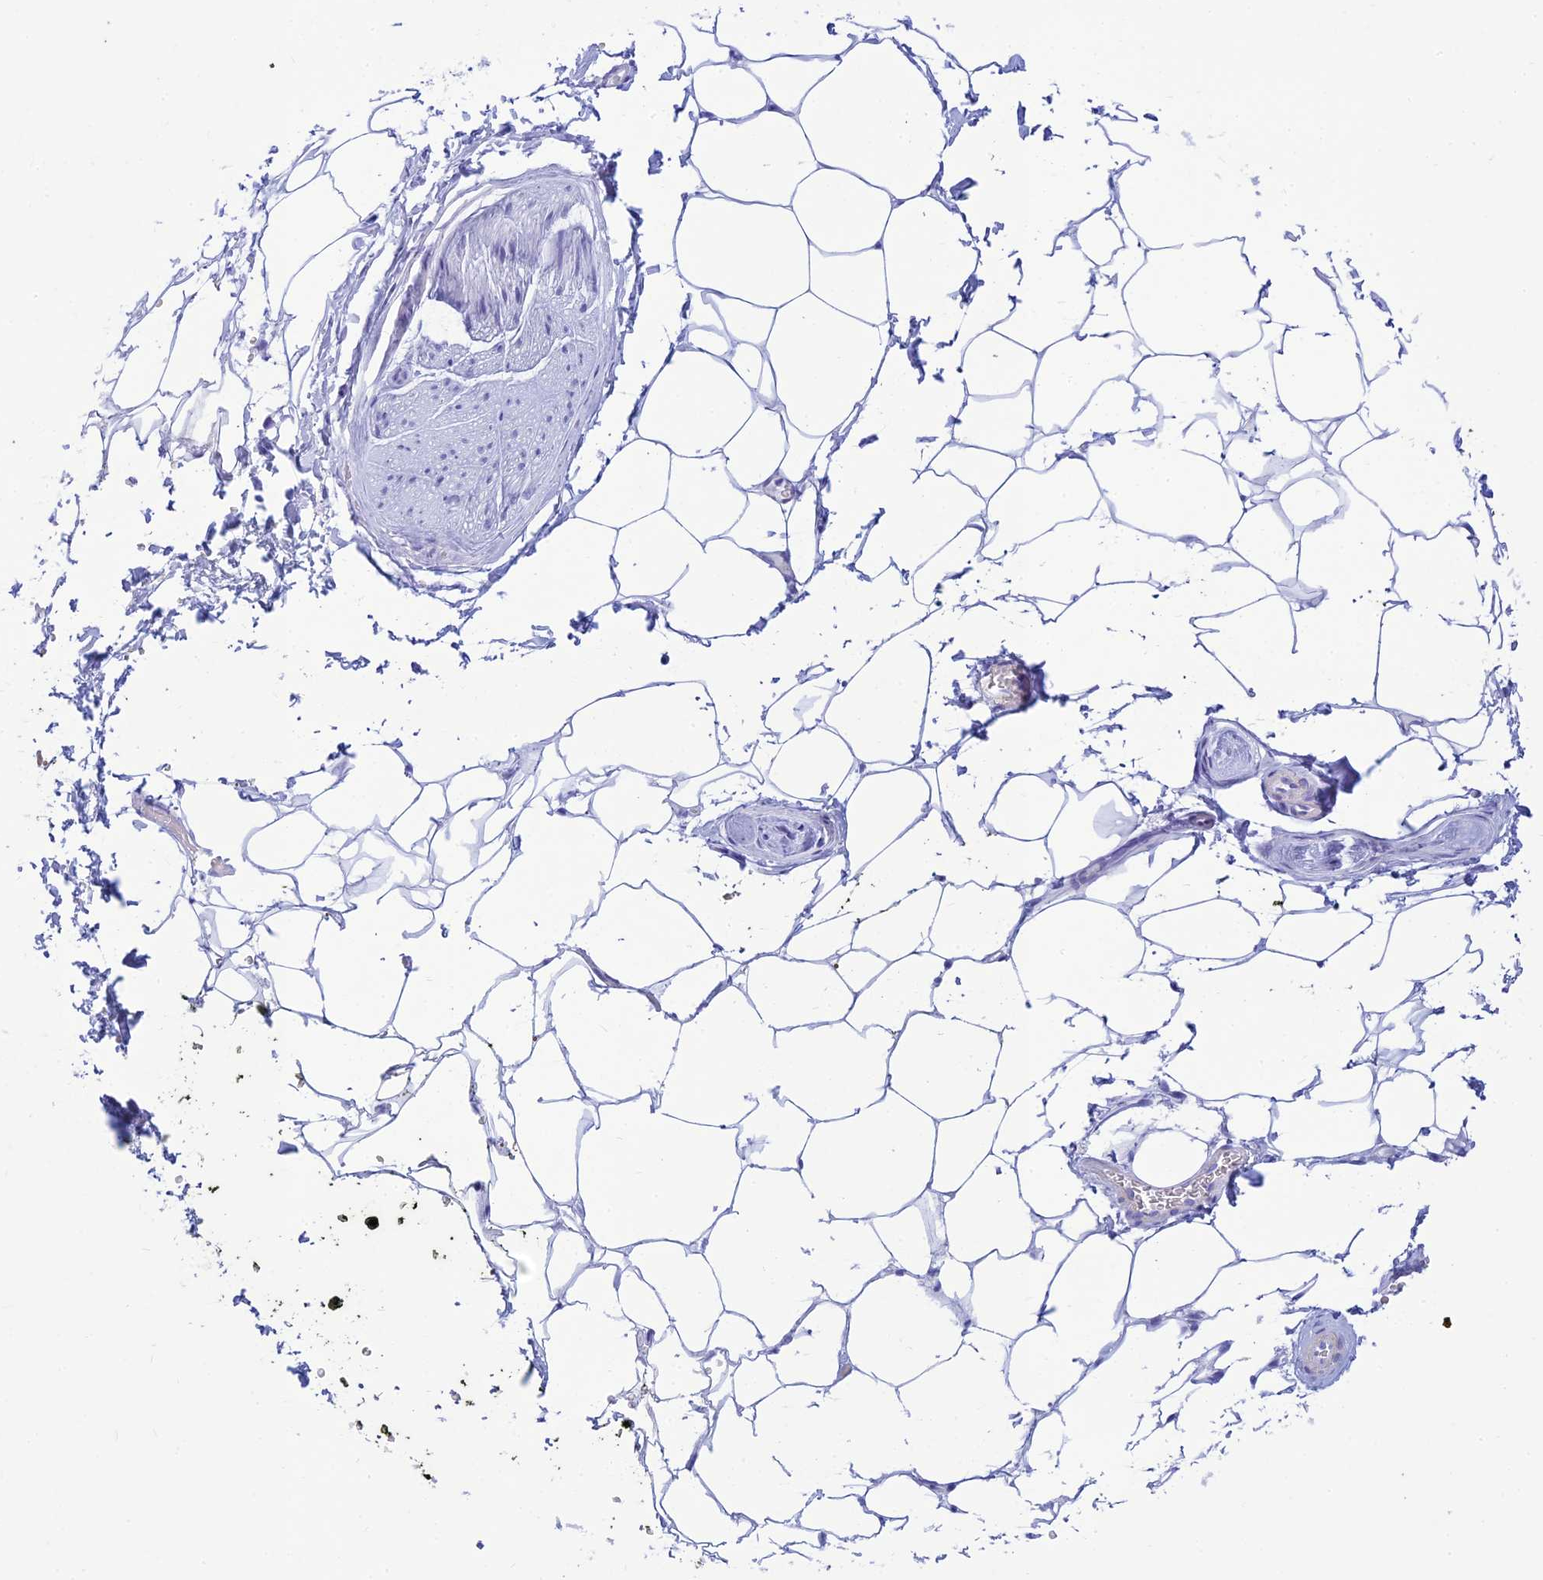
{"staining": {"intensity": "negative", "quantity": "none", "location": "none"}, "tissue": "adipose tissue", "cell_type": "Adipocytes", "image_type": "normal", "snomed": [{"axis": "morphology", "description": "Normal tissue, NOS"}, {"axis": "morphology", "description": "Adenocarcinoma, Low grade"}, {"axis": "topography", "description": "Prostate"}, {"axis": "topography", "description": "Peripheral nerve tissue"}], "caption": "IHC of benign human adipose tissue reveals no positivity in adipocytes. Nuclei are stained in blue.", "gene": "FBXW4", "patient": {"sex": "male", "age": 63}}